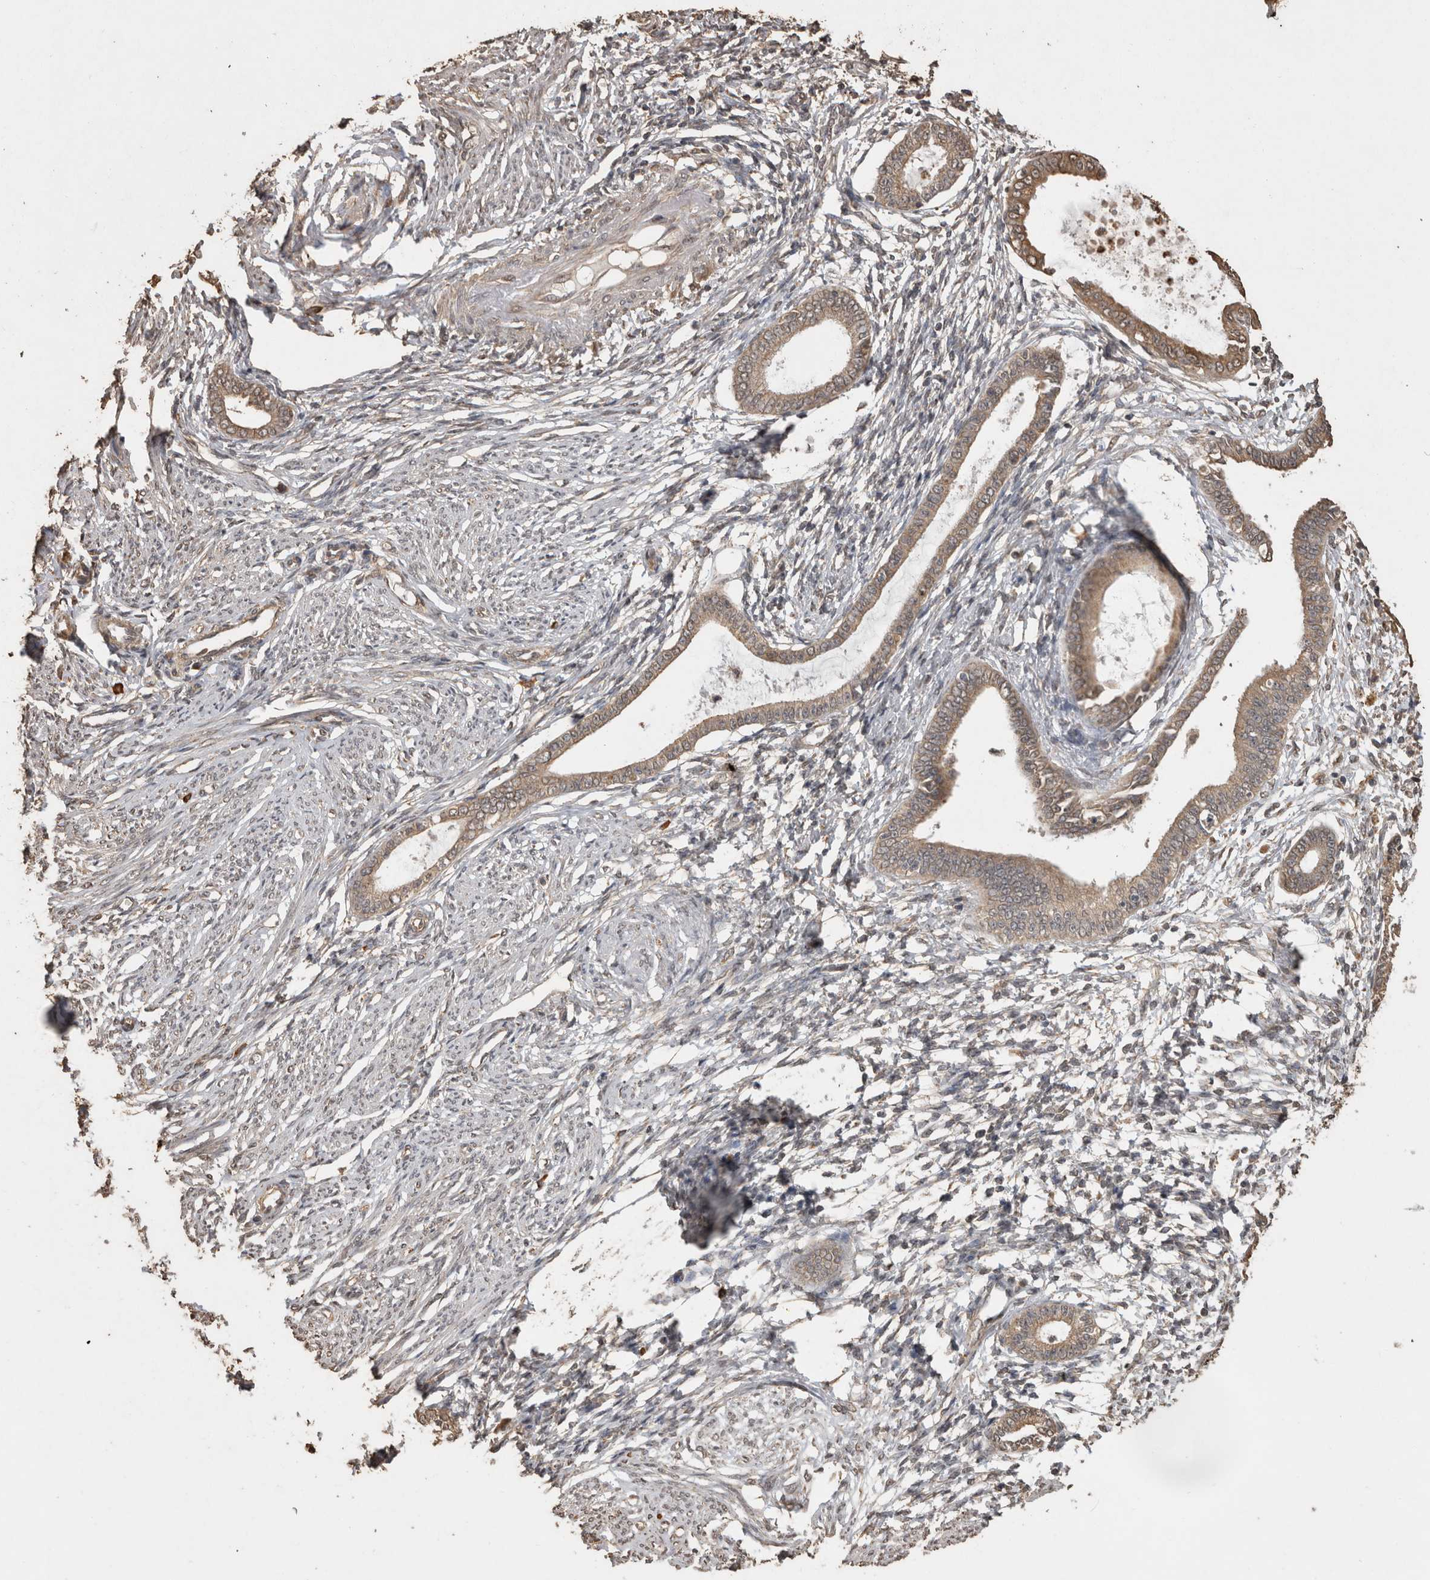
{"staining": {"intensity": "weak", "quantity": "<25%", "location": "cytoplasmic/membranous"}, "tissue": "endometrium", "cell_type": "Cells in endometrial stroma", "image_type": "normal", "snomed": [{"axis": "morphology", "description": "Normal tissue, NOS"}, {"axis": "topography", "description": "Endometrium"}], "caption": "A high-resolution photomicrograph shows IHC staining of unremarkable endometrium, which demonstrates no significant positivity in cells in endometrial stroma. Brightfield microscopy of immunohistochemistry stained with DAB (3,3'-diaminobenzidine) (brown) and hematoxylin (blue), captured at high magnification.", "gene": "SOCS5", "patient": {"sex": "female", "age": 56}}